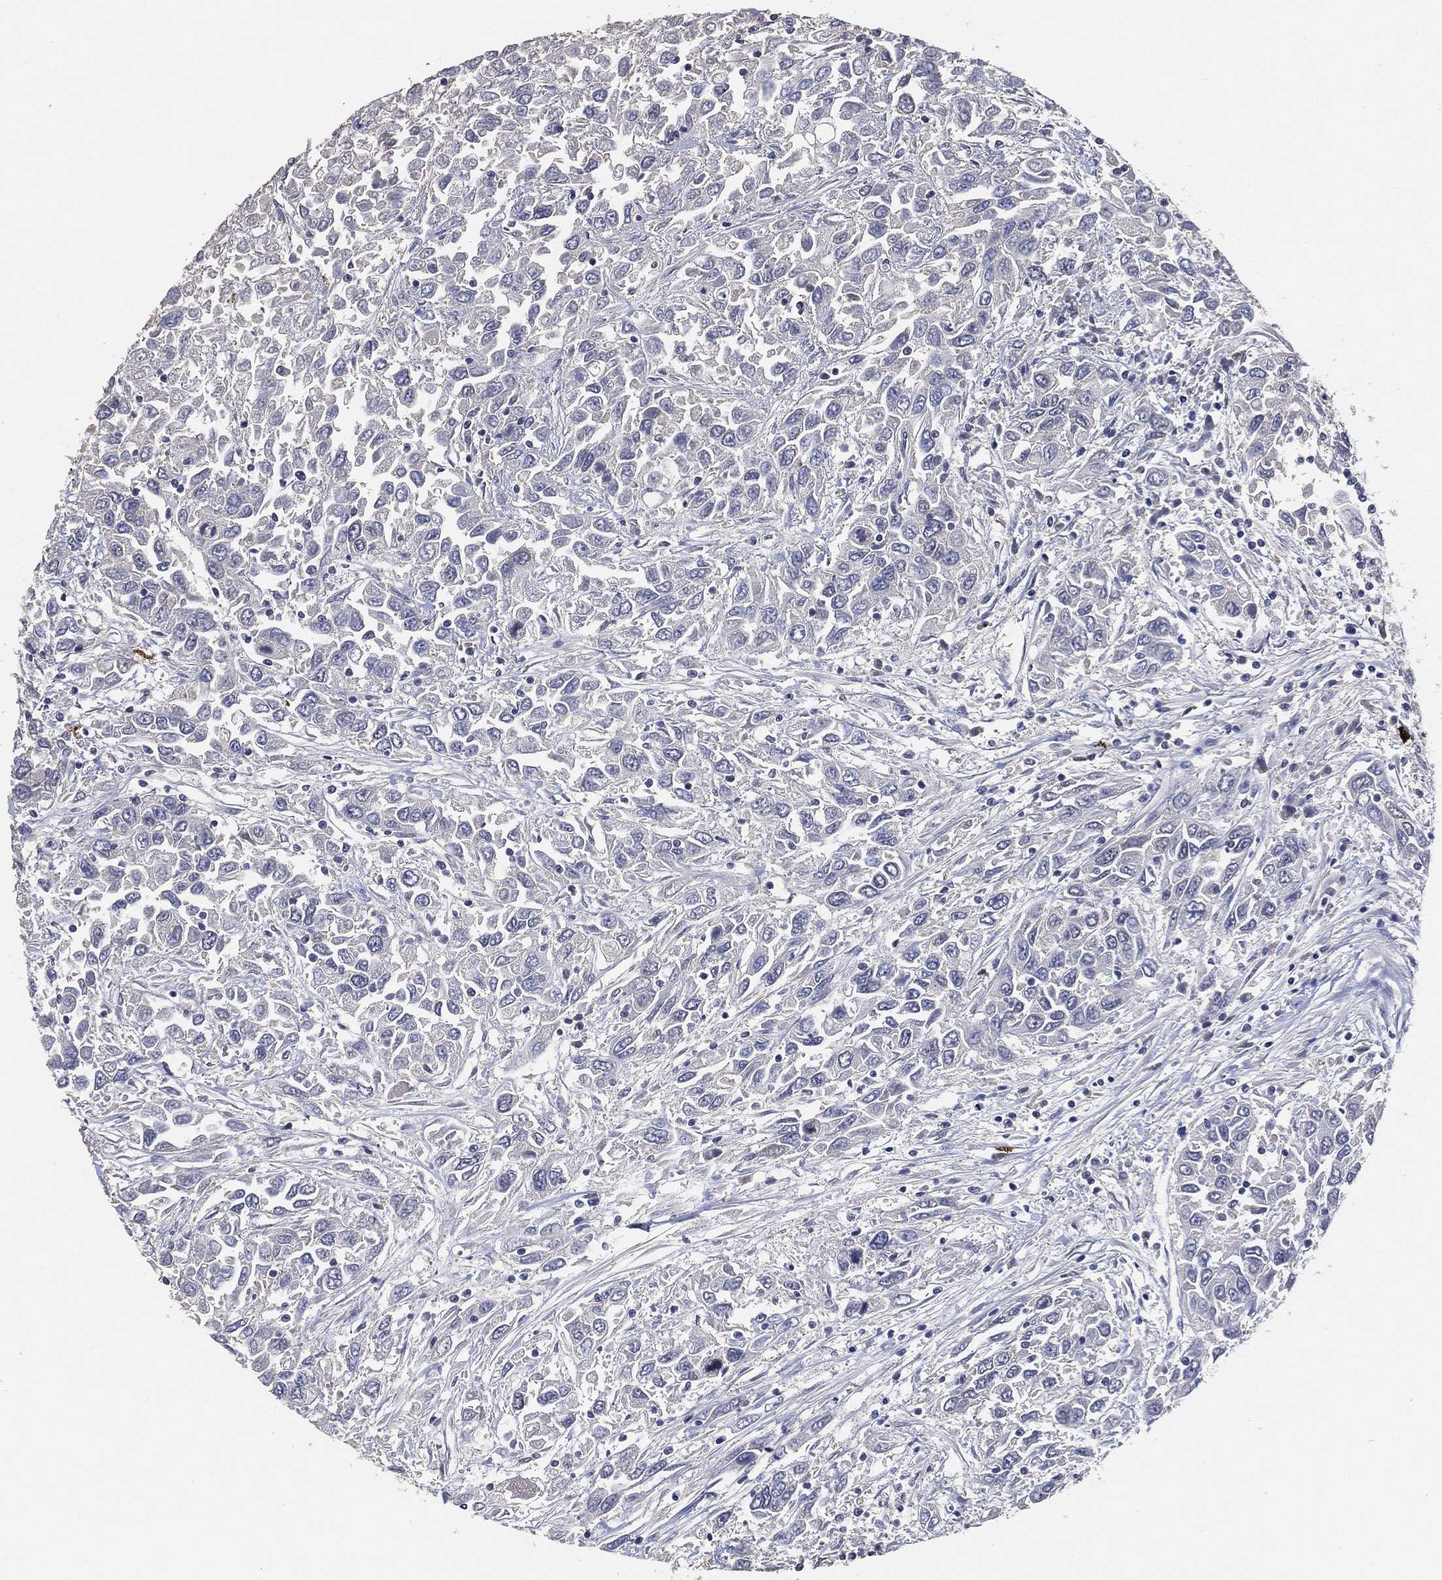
{"staining": {"intensity": "negative", "quantity": "none", "location": "none"}, "tissue": "urothelial cancer", "cell_type": "Tumor cells", "image_type": "cancer", "snomed": [{"axis": "morphology", "description": "Urothelial carcinoma, High grade"}, {"axis": "topography", "description": "Urinary bladder"}], "caption": "High magnification brightfield microscopy of urothelial cancer stained with DAB (brown) and counterstained with hematoxylin (blue): tumor cells show no significant positivity.", "gene": "KLK5", "patient": {"sex": "male", "age": 76}}